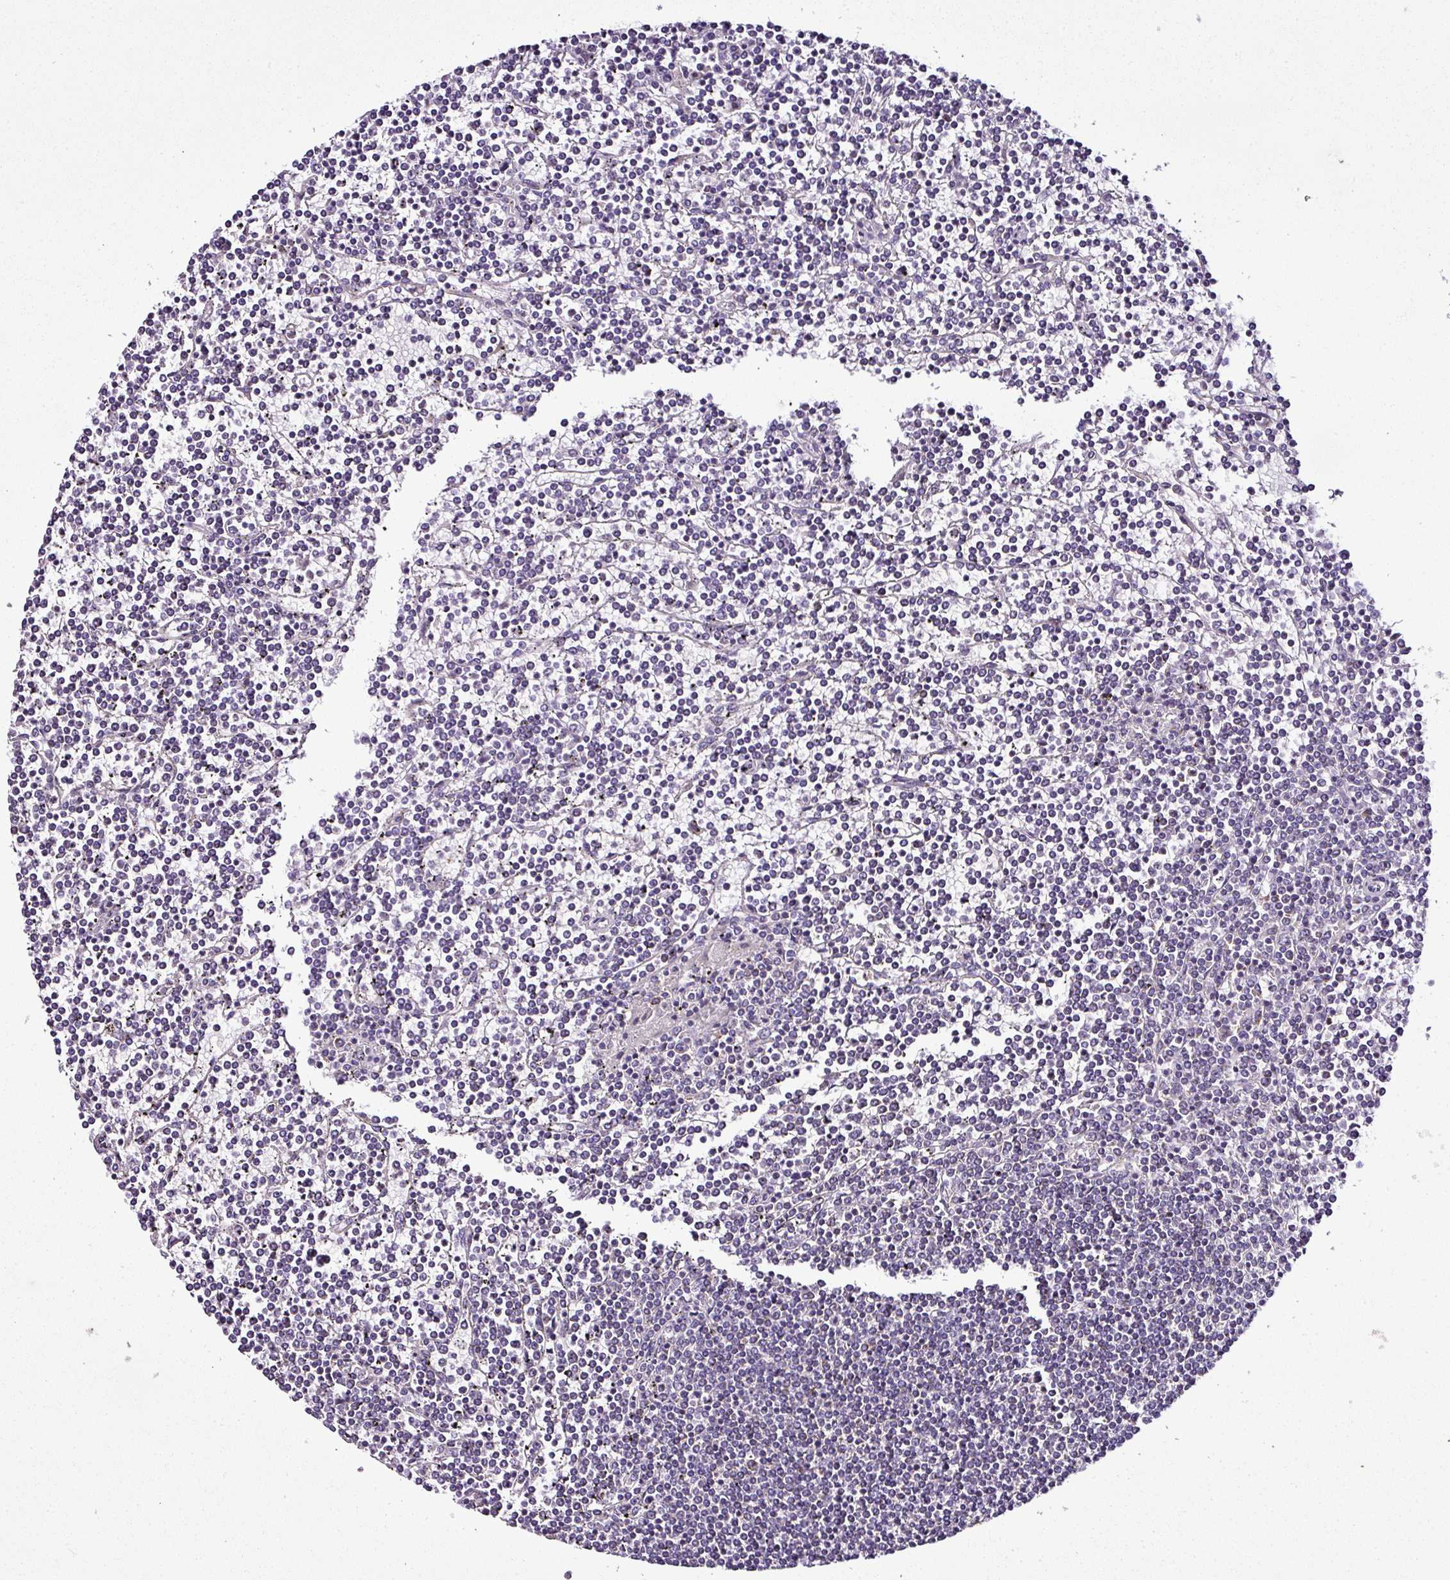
{"staining": {"intensity": "negative", "quantity": "none", "location": "none"}, "tissue": "lymphoma", "cell_type": "Tumor cells", "image_type": "cancer", "snomed": [{"axis": "morphology", "description": "Malignant lymphoma, non-Hodgkin's type, Low grade"}, {"axis": "topography", "description": "Spleen"}], "caption": "The photomicrograph exhibits no significant expression in tumor cells of lymphoma. (DAB (3,3'-diaminobenzidine) immunohistochemistry (IHC) visualized using brightfield microscopy, high magnification).", "gene": "DPAGT1", "patient": {"sex": "female", "age": 19}}